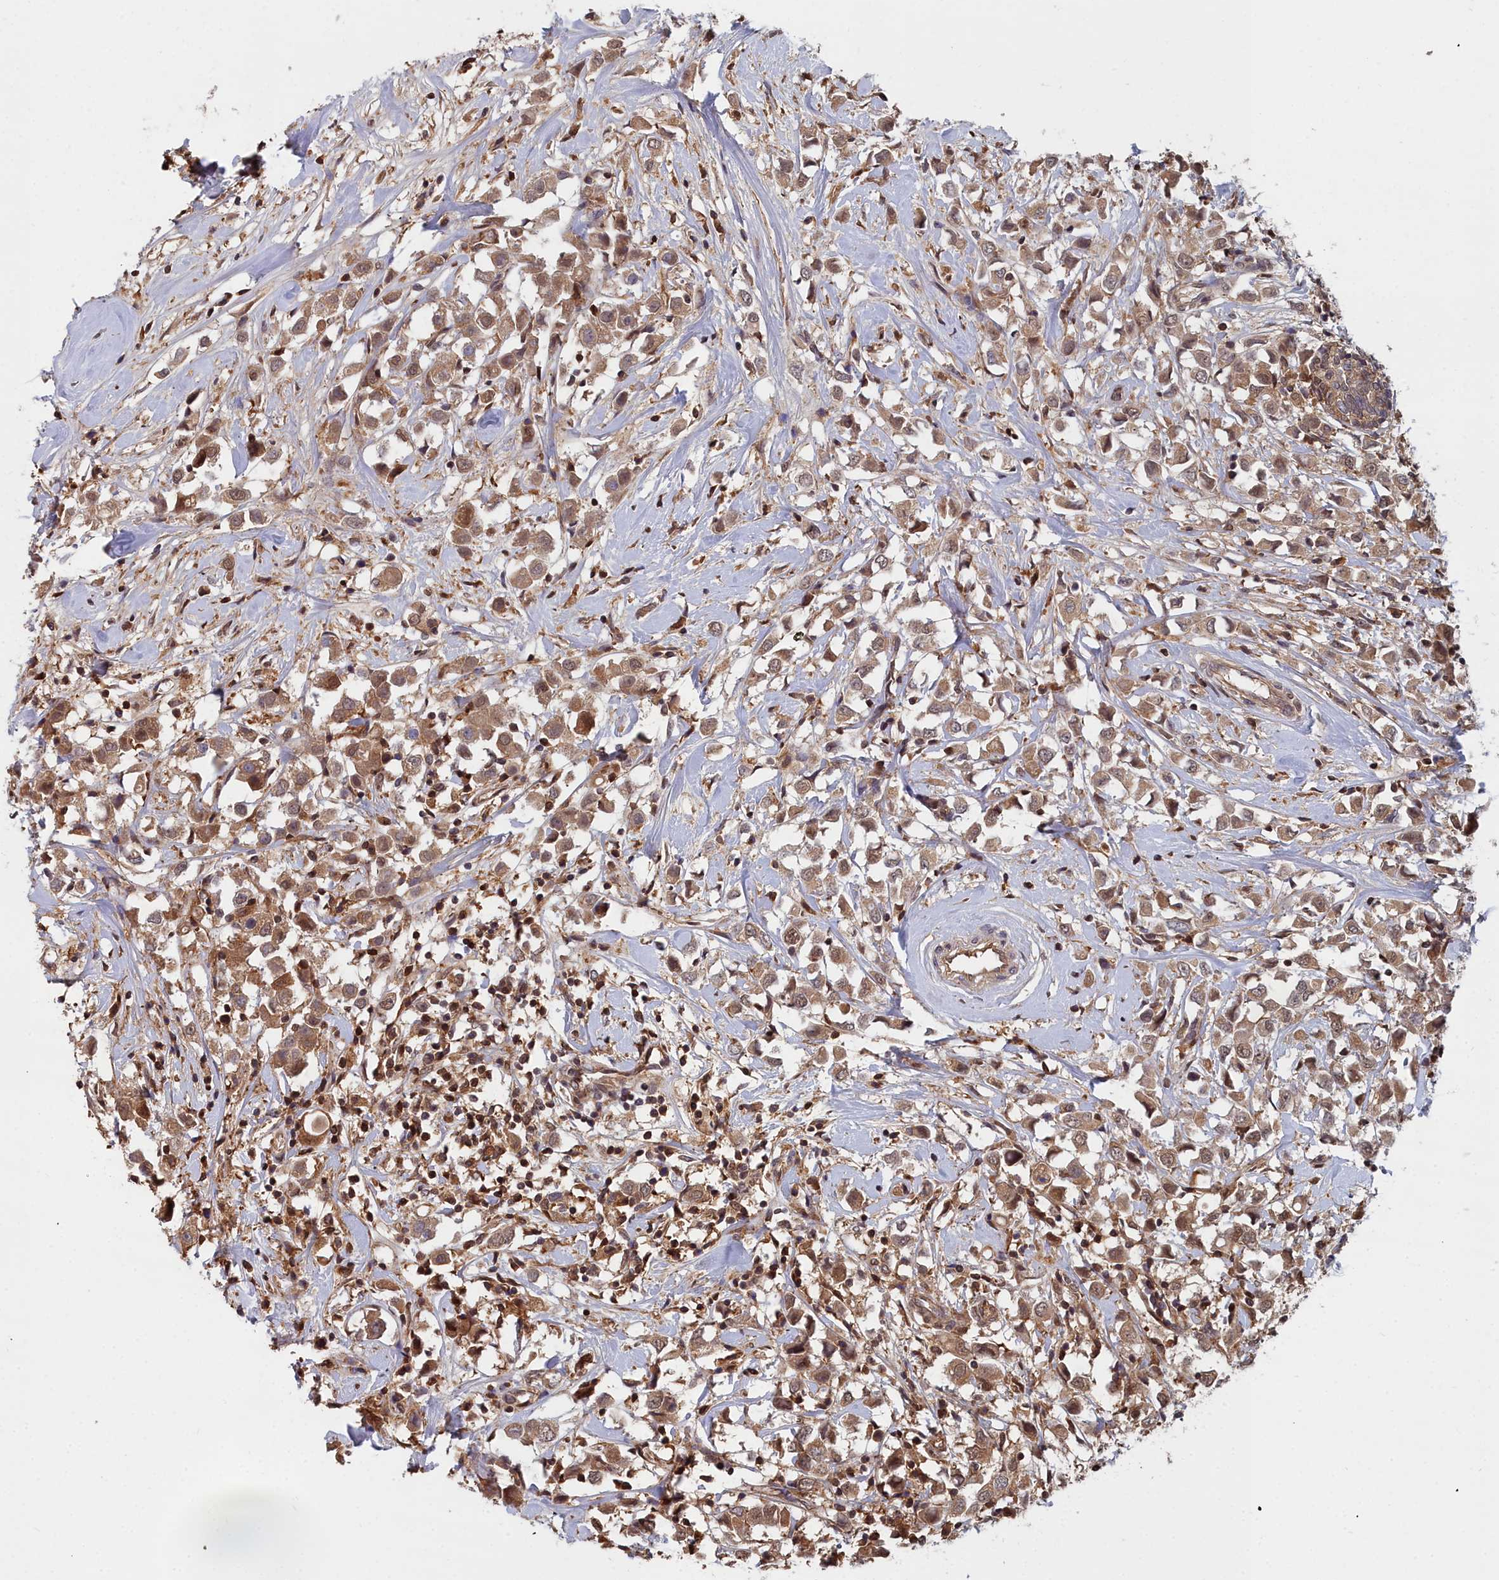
{"staining": {"intensity": "moderate", "quantity": ">75%", "location": "cytoplasmic/membranous,nuclear"}, "tissue": "breast cancer", "cell_type": "Tumor cells", "image_type": "cancer", "snomed": [{"axis": "morphology", "description": "Duct carcinoma"}, {"axis": "topography", "description": "Breast"}], "caption": "Protein expression analysis of breast cancer displays moderate cytoplasmic/membranous and nuclear expression in approximately >75% of tumor cells. The staining was performed using DAB to visualize the protein expression in brown, while the nuclei were stained in blue with hematoxylin (Magnification: 20x).", "gene": "GFRA2", "patient": {"sex": "female", "age": 61}}